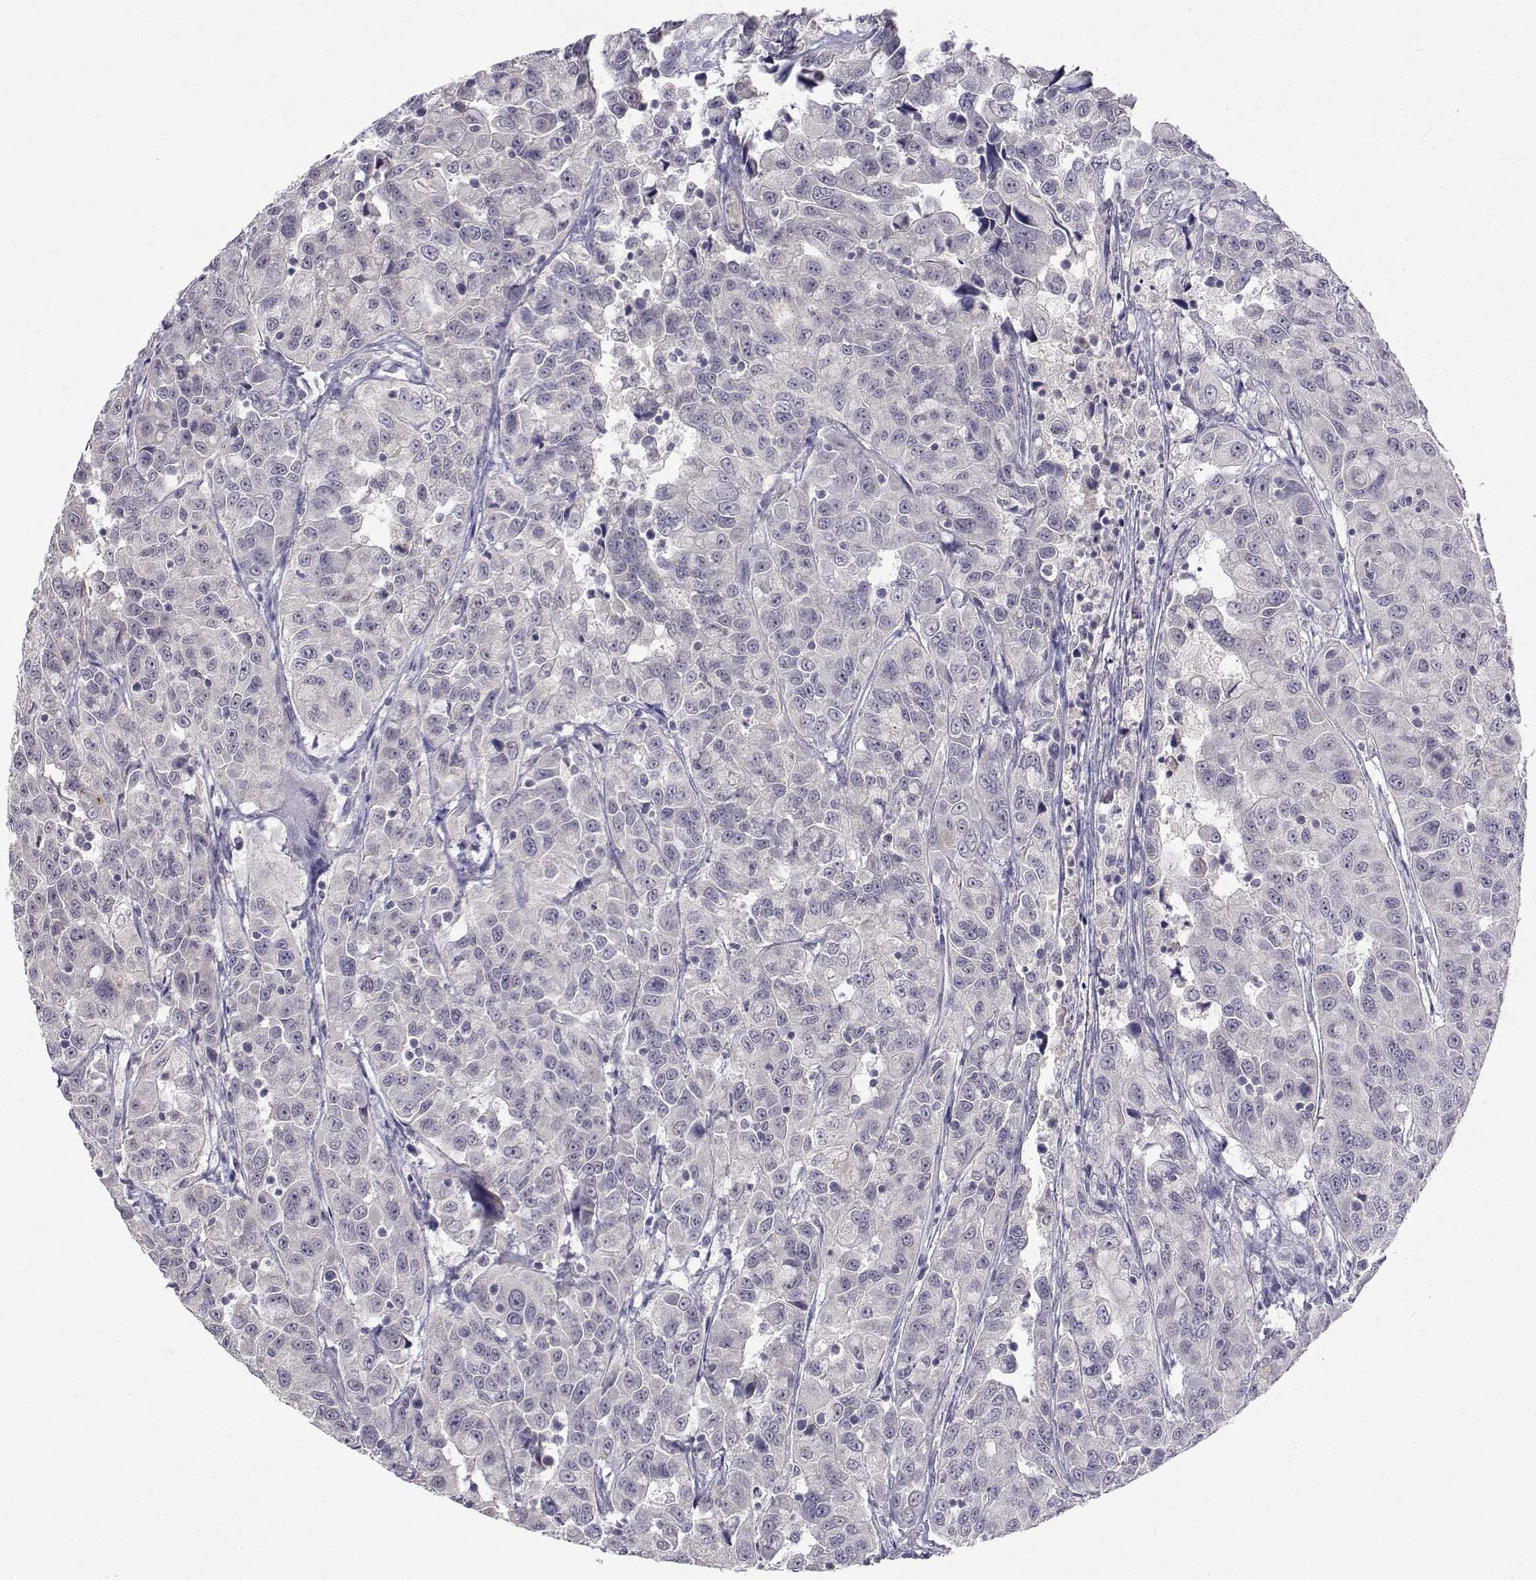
{"staining": {"intensity": "negative", "quantity": "none", "location": "none"}, "tissue": "urothelial cancer", "cell_type": "Tumor cells", "image_type": "cancer", "snomed": [{"axis": "morphology", "description": "Urothelial carcinoma, NOS"}, {"axis": "morphology", "description": "Urothelial carcinoma, High grade"}, {"axis": "topography", "description": "Urinary bladder"}], "caption": "Immunohistochemistry (IHC) micrograph of urothelial cancer stained for a protein (brown), which displays no expression in tumor cells. (IHC, brightfield microscopy, high magnification).", "gene": "SLC6A3", "patient": {"sex": "female", "age": 73}}